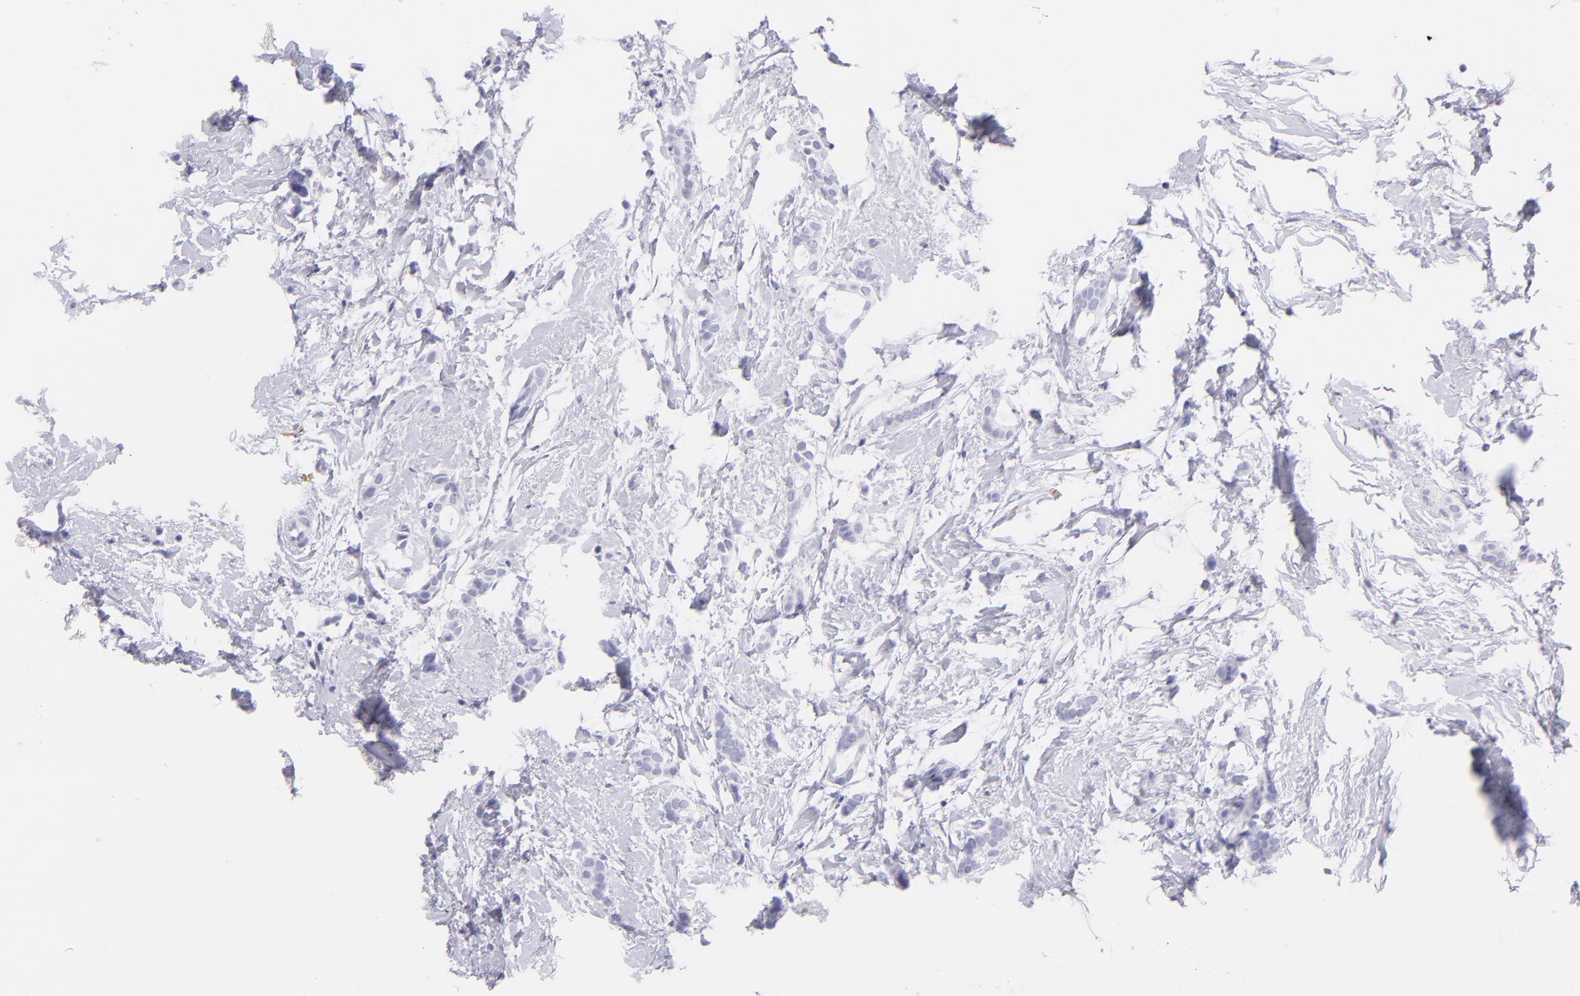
{"staining": {"intensity": "negative", "quantity": "none", "location": "none"}, "tissue": "breast cancer", "cell_type": "Tumor cells", "image_type": "cancer", "snomed": [{"axis": "morphology", "description": "Duct carcinoma"}, {"axis": "topography", "description": "Breast"}], "caption": "Breast cancer (intraductal carcinoma) was stained to show a protein in brown. There is no significant positivity in tumor cells.", "gene": "GYPA", "patient": {"sex": "female", "age": 54}}